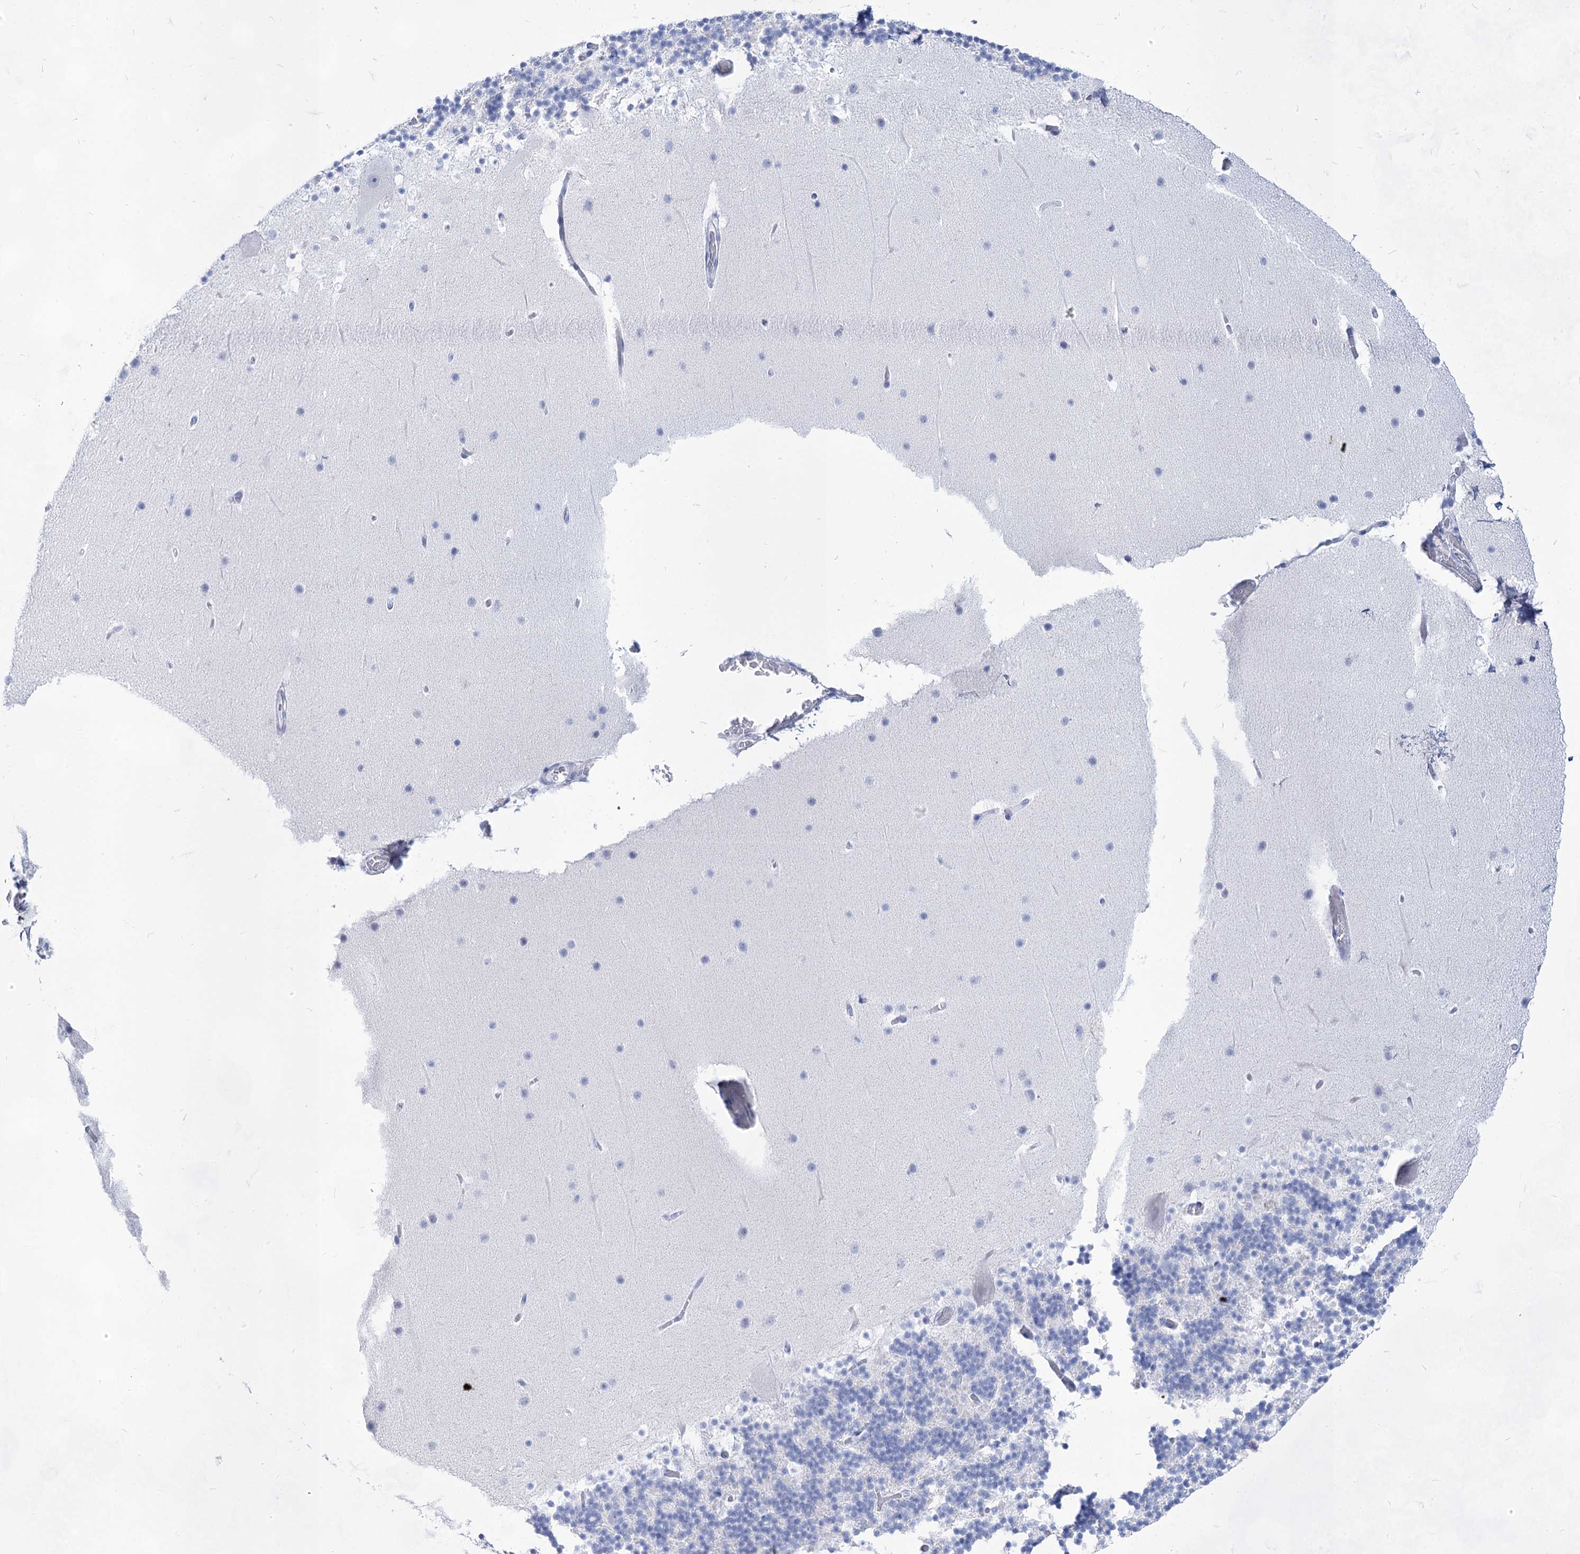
{"staining": {"intensity": "negative", "quantity": "none", "location": "none"}, "tissue": "cerebellum", "cell_type": "Cells in granular layer", "image_type": "normal", "snomed": [{"axis": "morphology", "description": "Normal tissue, NOS"}, {"axis": "topography", "description": "Cerebellum"}], "caption": "This is an IHC histopathology image of unremarkable cerebellum. There is no staining in cells in granular layer.", "gene": "ACRV1", "patient": {"sex": "male", "age": 57}}